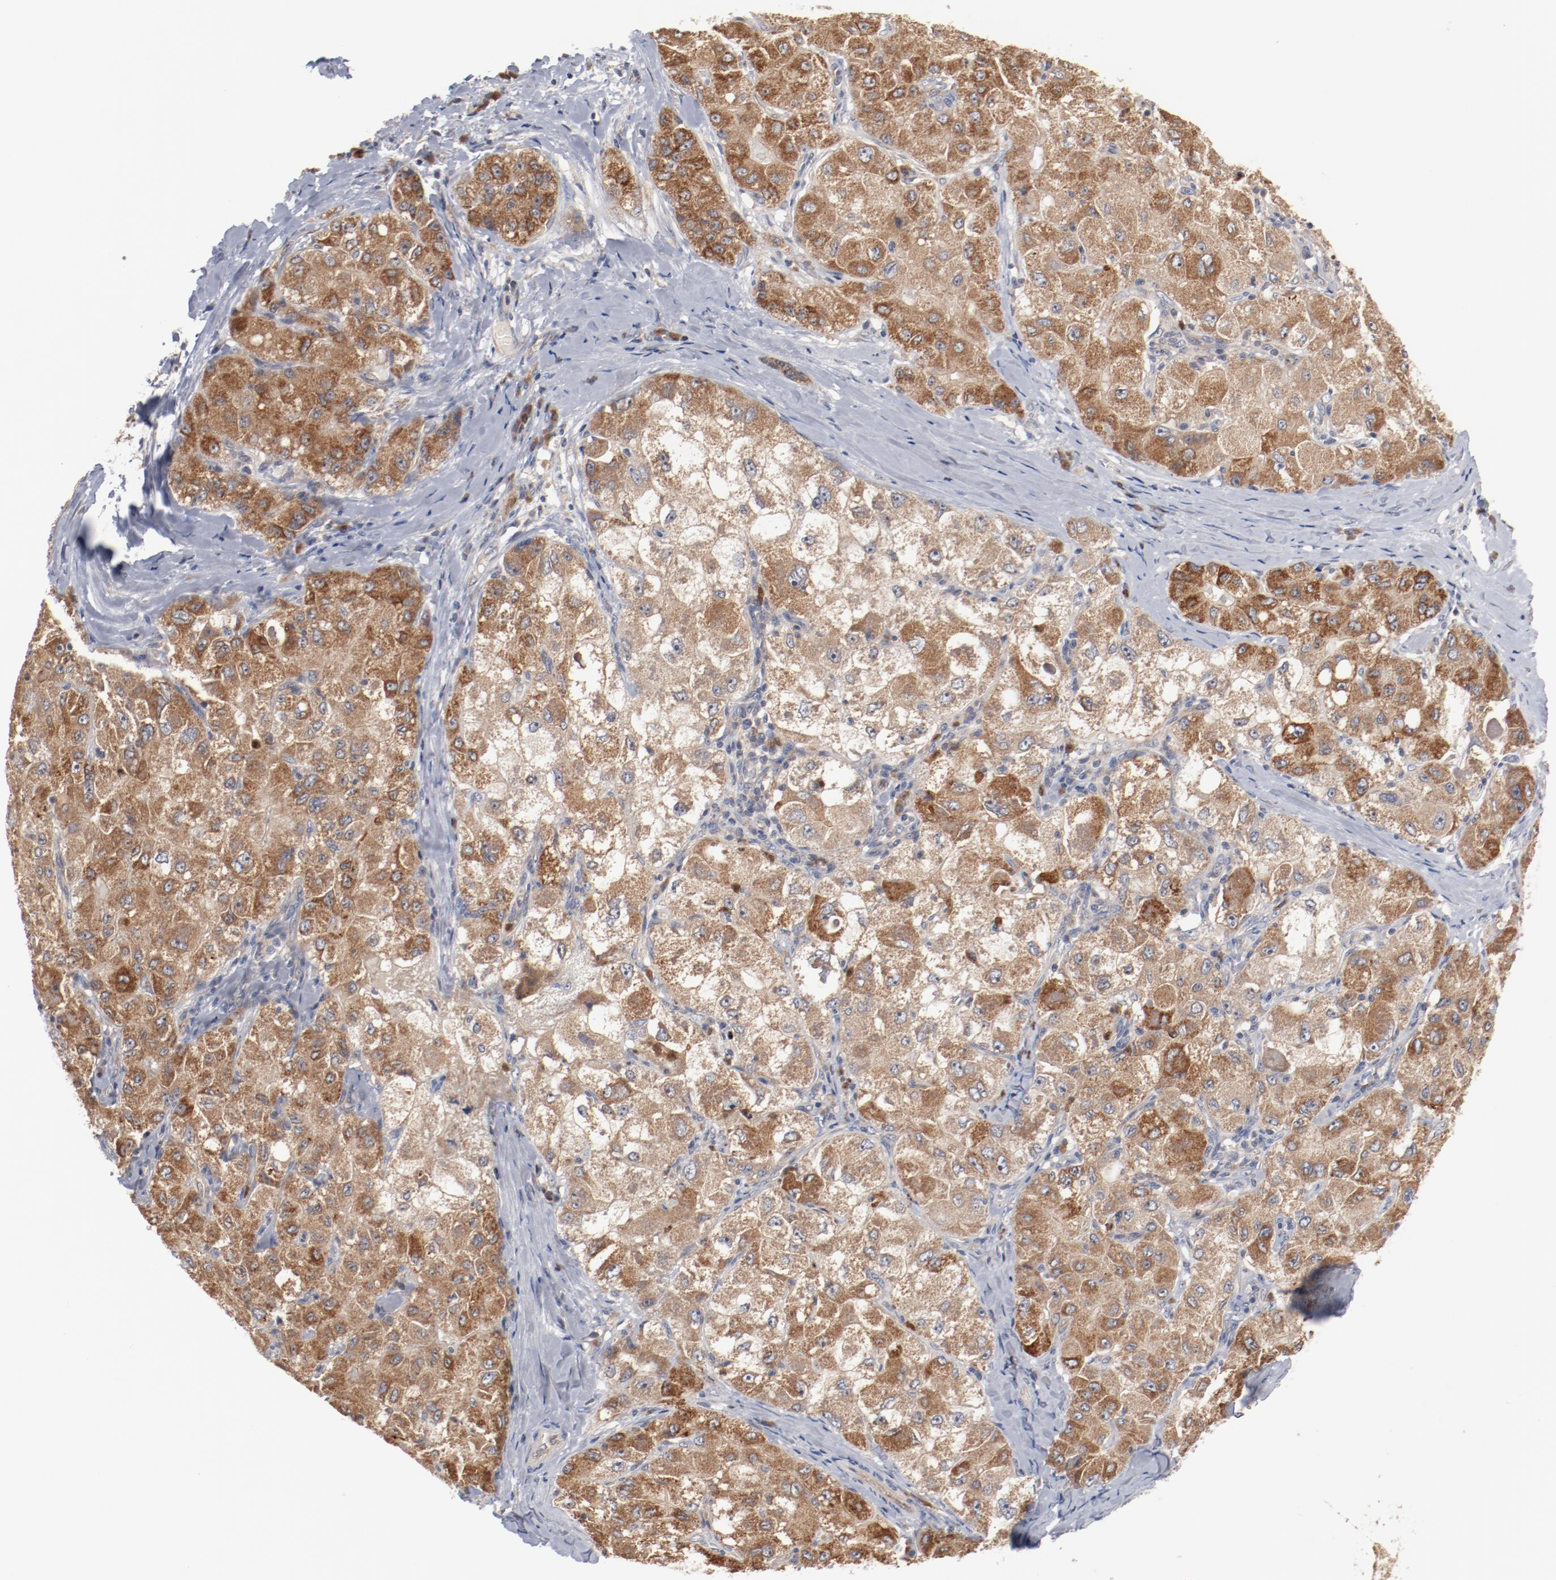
{"staining": {"intensity": "moderate", "quantity": ">75%", "location": "cytoplasmic/membranous"}, "tissue": "liver cancer", "cell_type": "Tumor cells", "image_type": "cancer", "snomed": [{"axis": "morphology", "description": "Carcinoma, Hepatocellular, NOS"}, {"axis": "topography", "description": "Liver"}], "caption": "Protein staining displays moderate cytoplasmic/membranous expression in approximately >75% of tumor cells in liver hepatocellular carcinoma.", "gene": "RNASE11", "patient": {"sex": "male", "age": 80}}